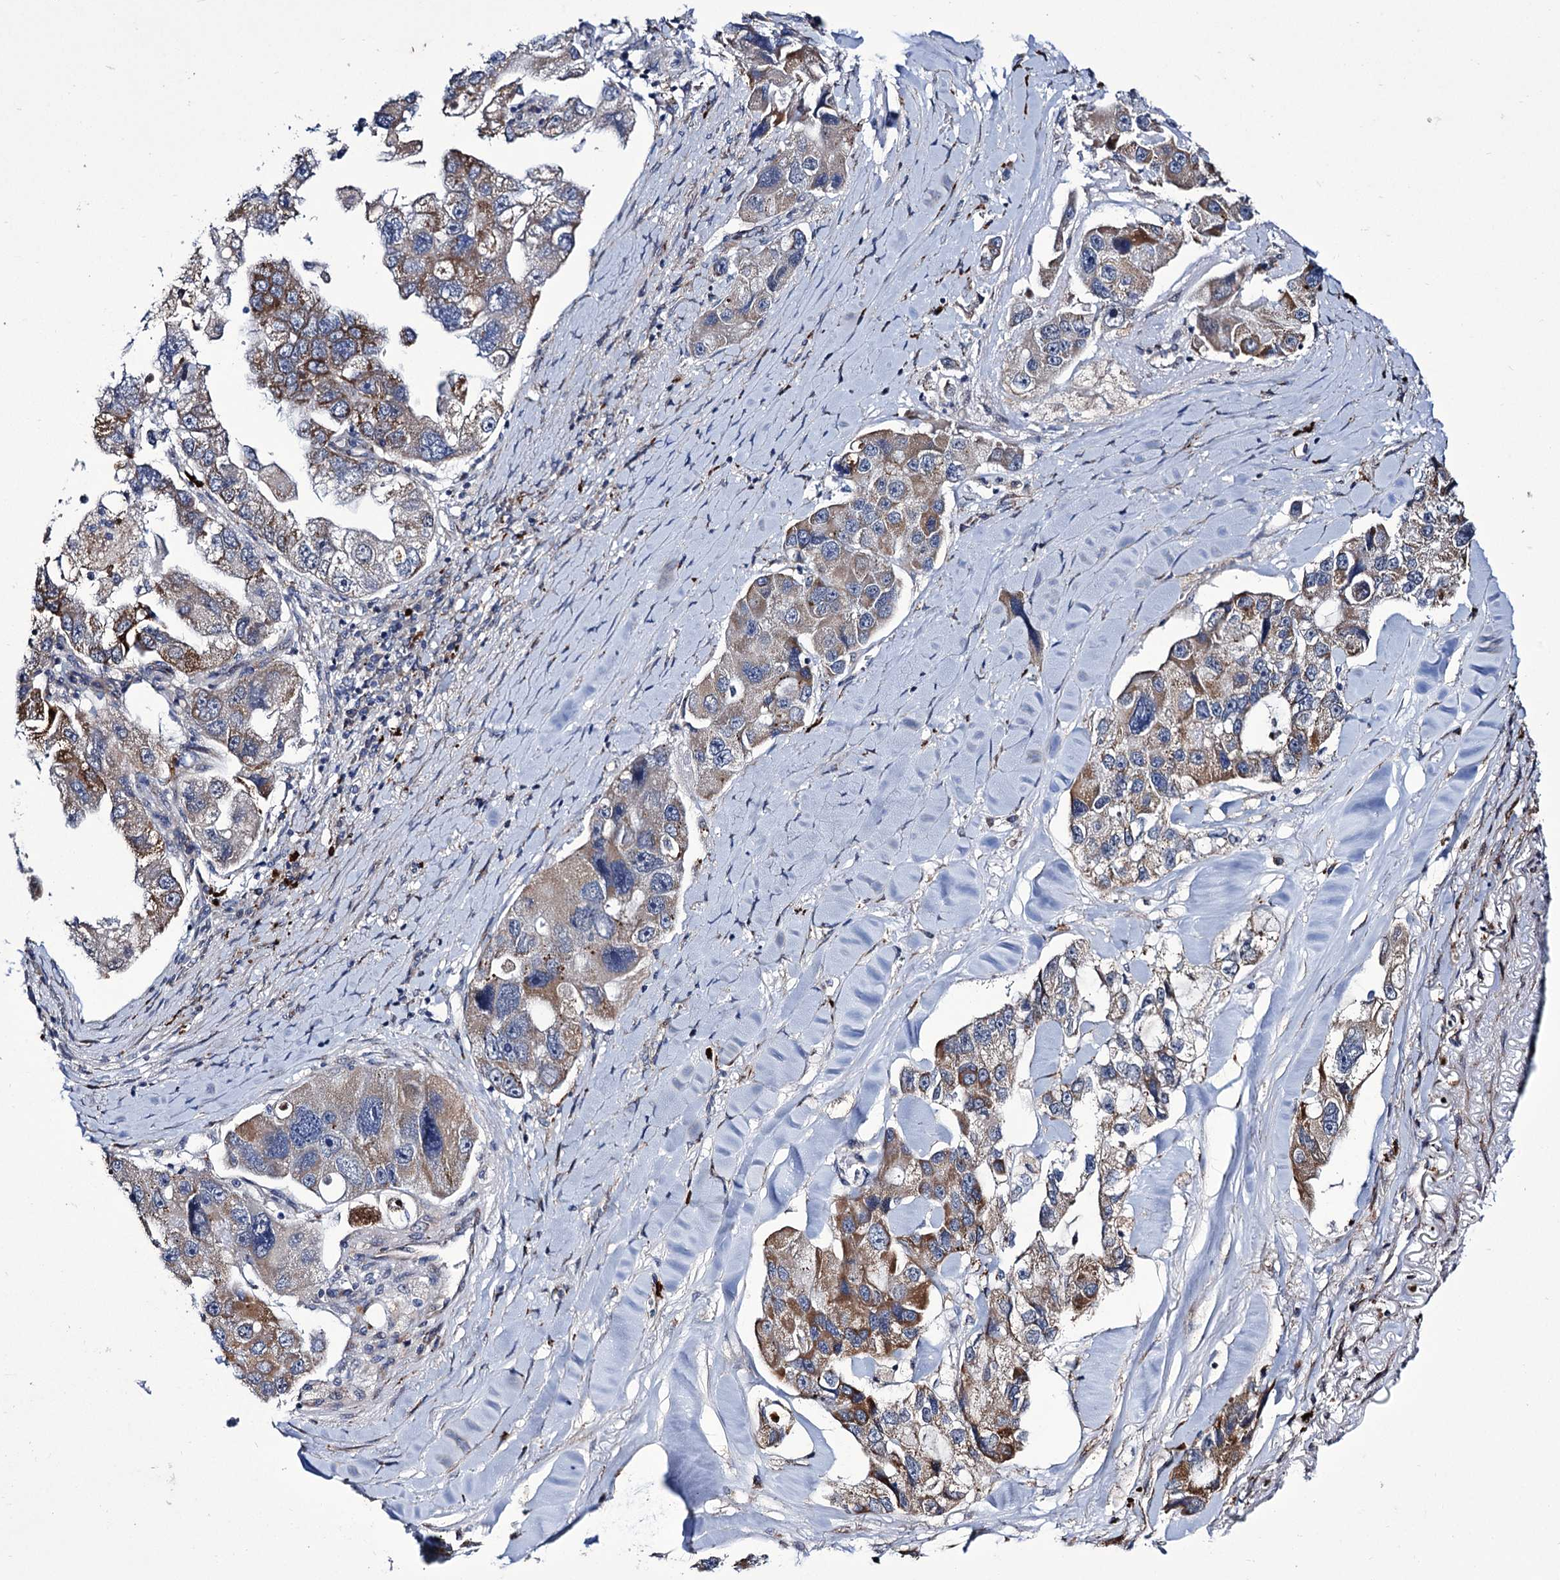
{"staining": {"intensity": "moderate", "quantity": "25%-75%", "location": "cytoplasmic/membranous"}, "tissue": "lung cancer", "cell_type": "Tumor cells", "image_type": "cancer", "snomed": [{"axis": "morphology", "description": "Adenocarcinoma, NOS"}, {"axis": "topography", "description": "Lung"}], "caption": "Immunohistochemistry of human lung cancer (adenocarcinoma) exhibits medium levels of moderate cytoplasmic/membranous staining in approximately 25%-75% of tumor cells. Immunohistochemistry (ihc) stains the protein of interest in brown and the nuclei are stained blue.", "gene": "TUBGCP5", "patient": {"sex": "female", "age": 54}}